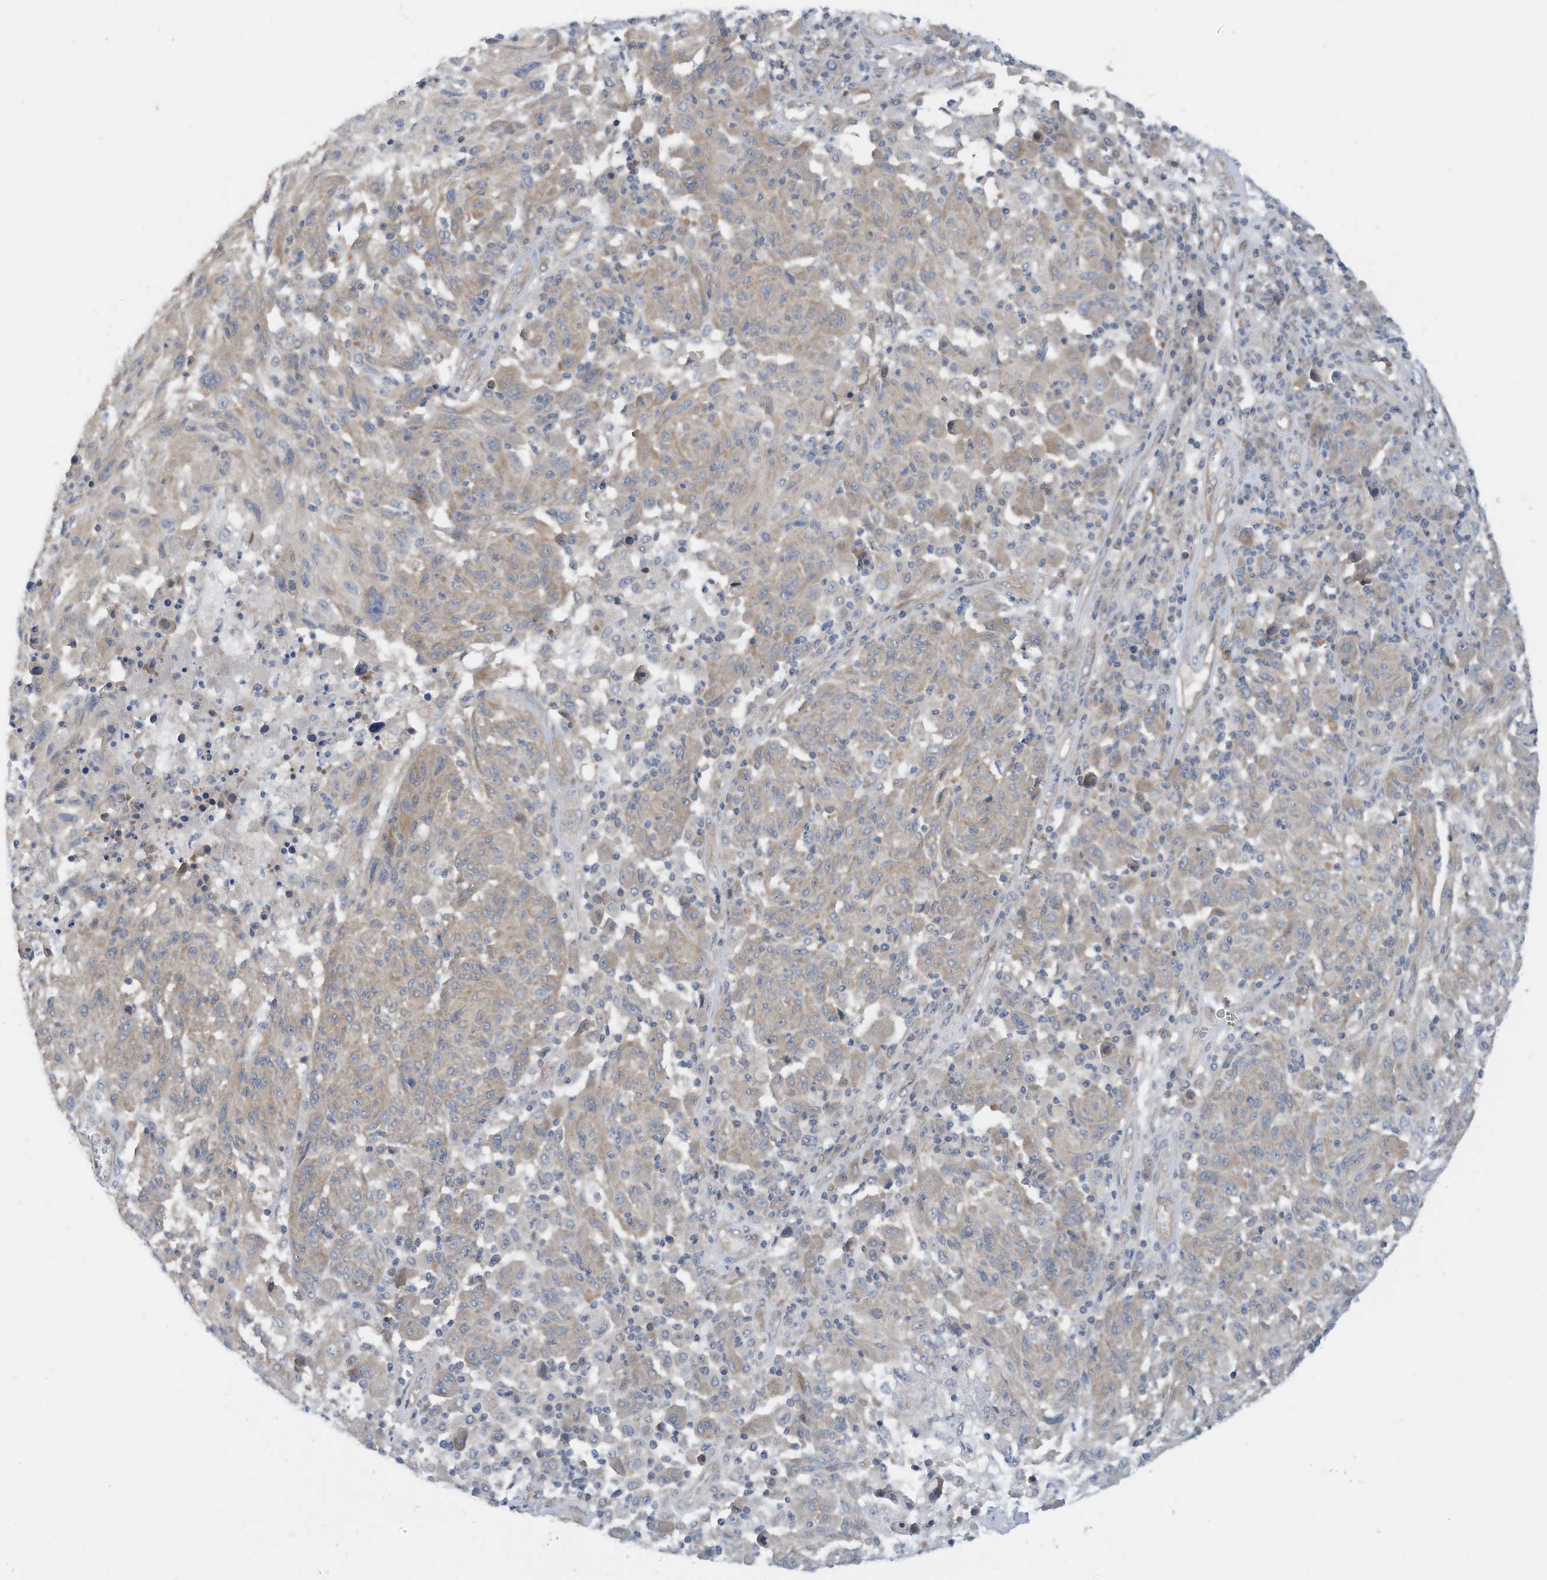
{"staining": {"intensity": "weak", "quantity": "<25%", "location": "cytoplasmic/membranous"}, "tissue": "melanoma", "cell_type": "Tumor cells", "image_type": "cancer", "snomed": [{"axis": "morphology", "description": "Malignant melanoma, NOS"}, {"axis": "topography", "description": "Skin"}], "caption": "The image displays no significant expression in tumor cells of malignant melanoma.", "gene": "REPS1", "patient": {"sex": "male", "age": 53}}